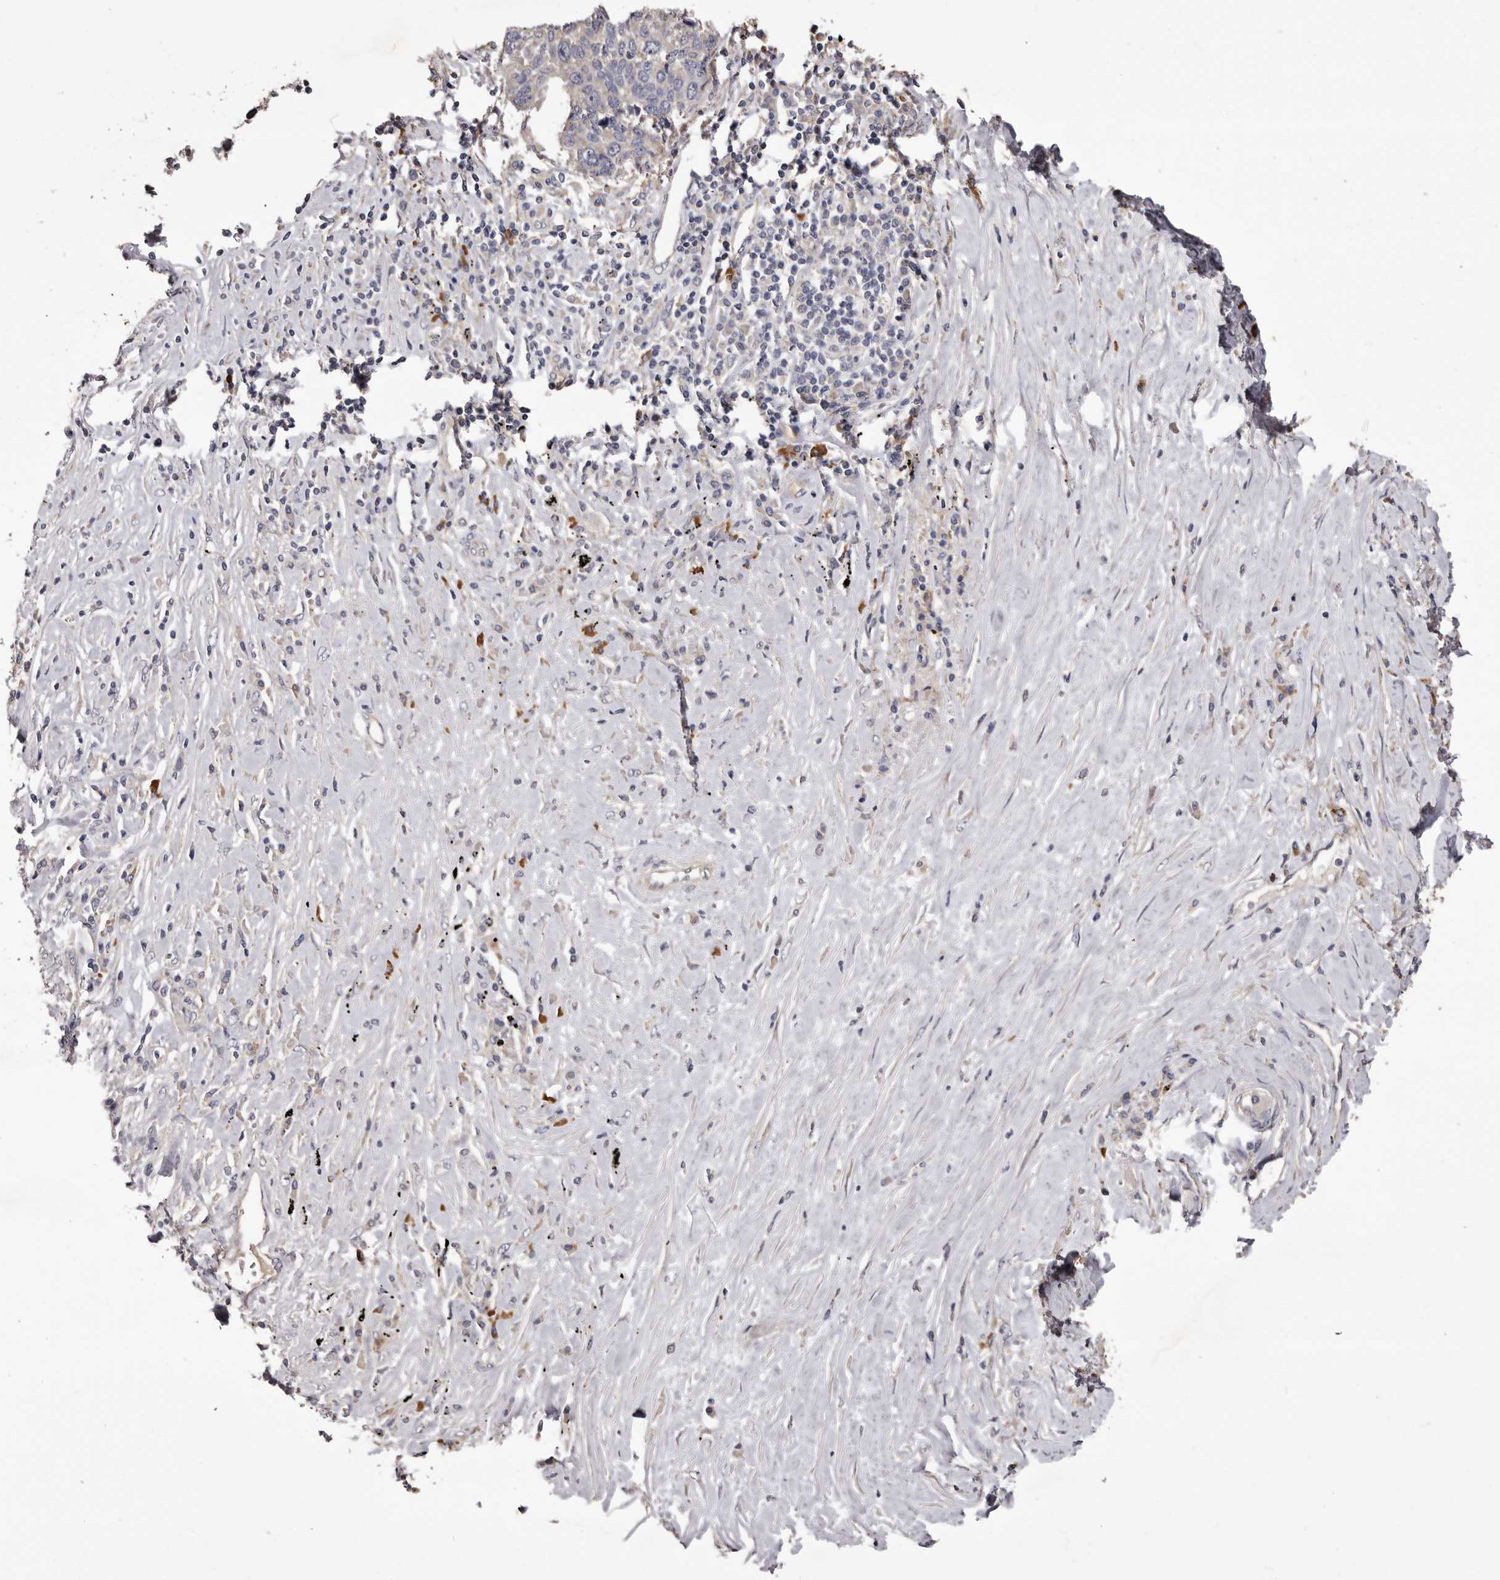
{"staining": {"intensity": "negative", "quantity": "none", "location": "none"}, "tissue": "lung cancer", "cell_type": "Tumor cells", "image_type": "cancer", "snomed": [{"axis": "morphology", "description": "Squamous cell carcinoma, NOS"}, {"axis": "topography", "description": "Lung"}], "caption": "This is an IHC micrograph of human lung cancer (squamous cell carcinoma). There is no staining in tumor cells.", "gene": "ETNK1", "patient": {"sex": "male", "age": 66}}